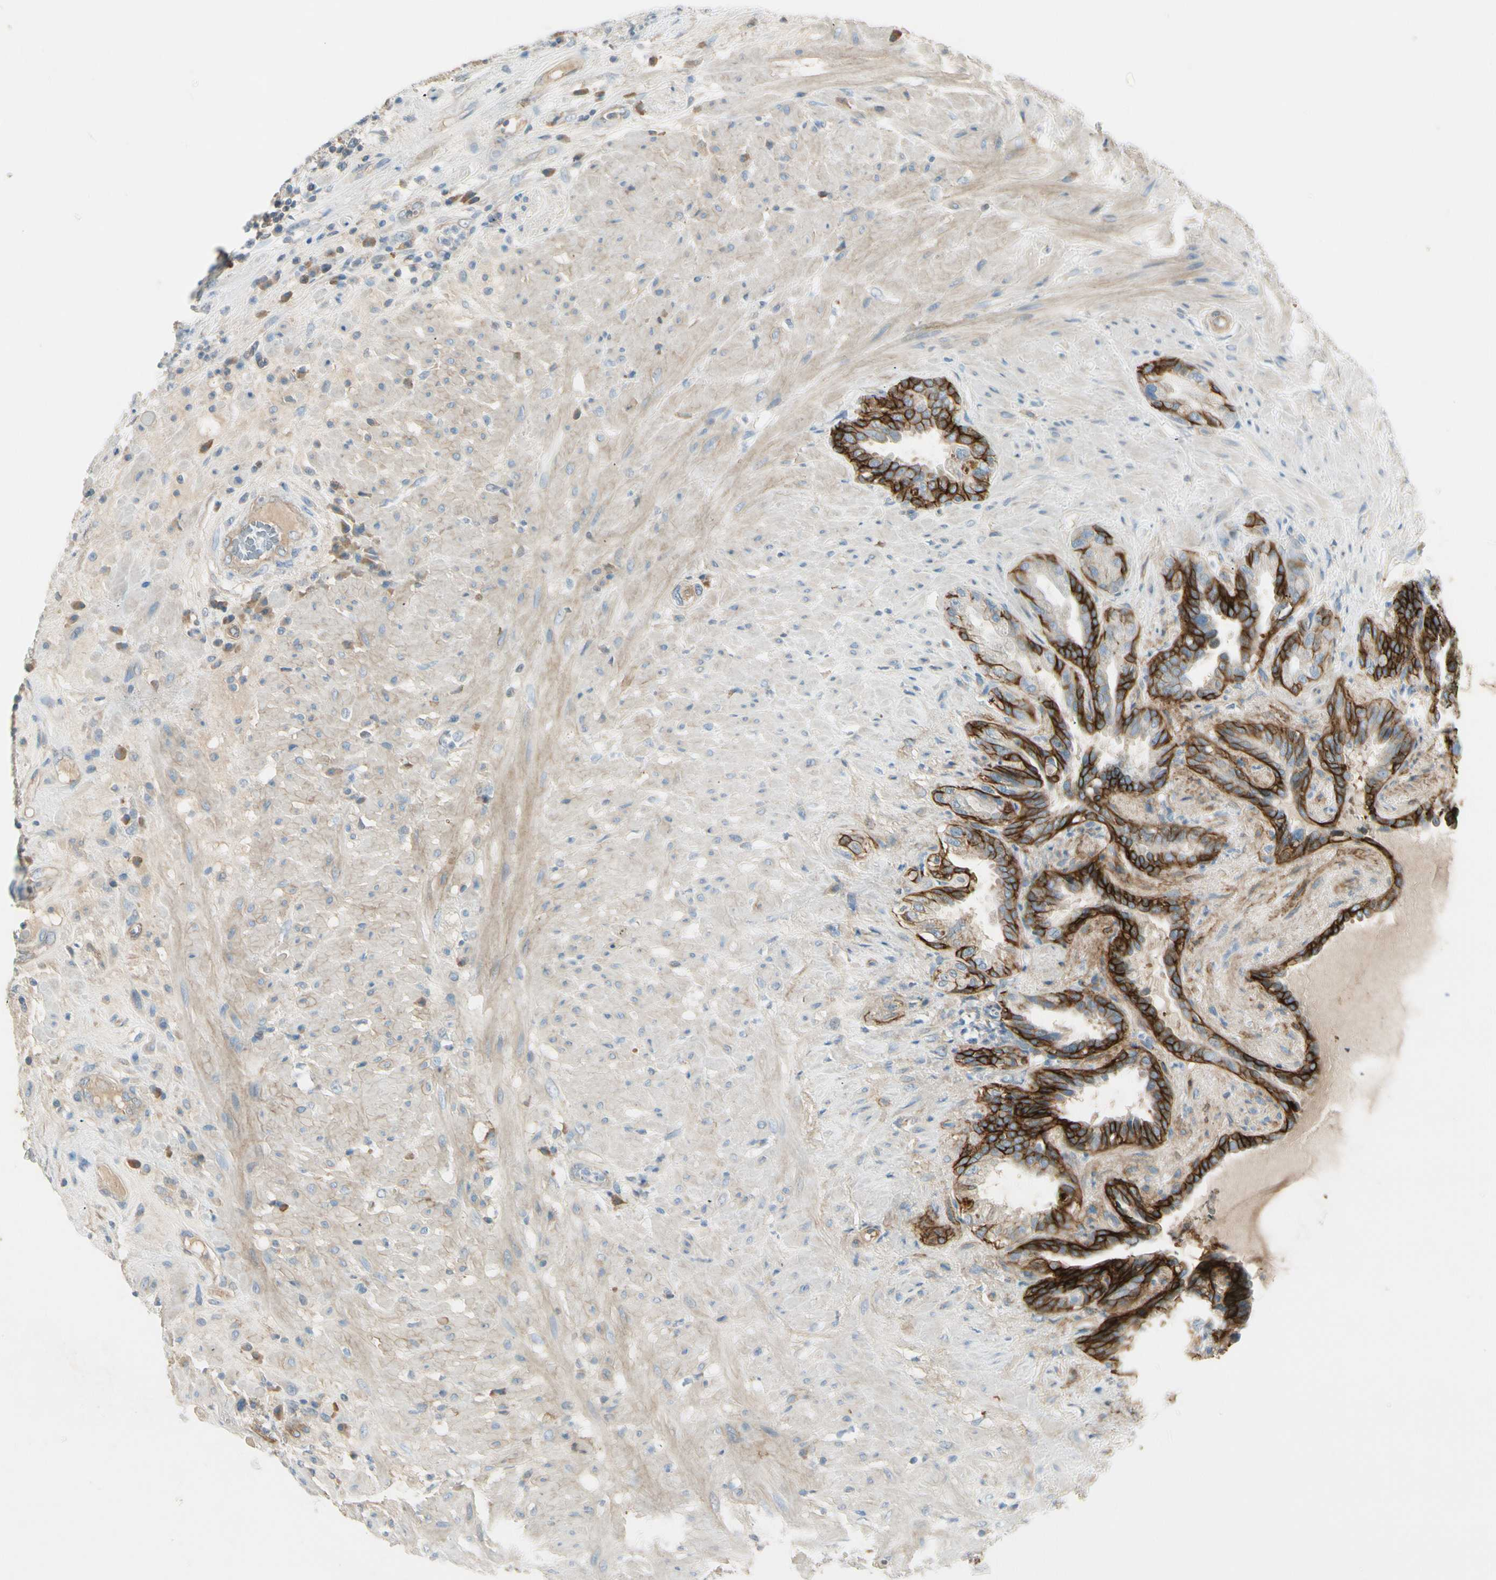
{"staining": {"intensity": "strong", "quantity": ">75%", "location": "cytoplasmic/membranous"}, "tissue": "seminal vesicle", "cell_type": "Glandular cells", "image_type": "normal", "snomed": [{"axis": "morphology", "description": "Normal tissue, NOS"}, {"axis": "topography", "description": "Seminal veicle"}], "caption": "Unremarkable seminal vesicle demonstrates strong cytoplasmic/membranous positivity in about >75% of glandular cells, visualized by immunohistochemistry.", "gene": "ITGA3", "patient": {"sex": "male", "age": 61}}